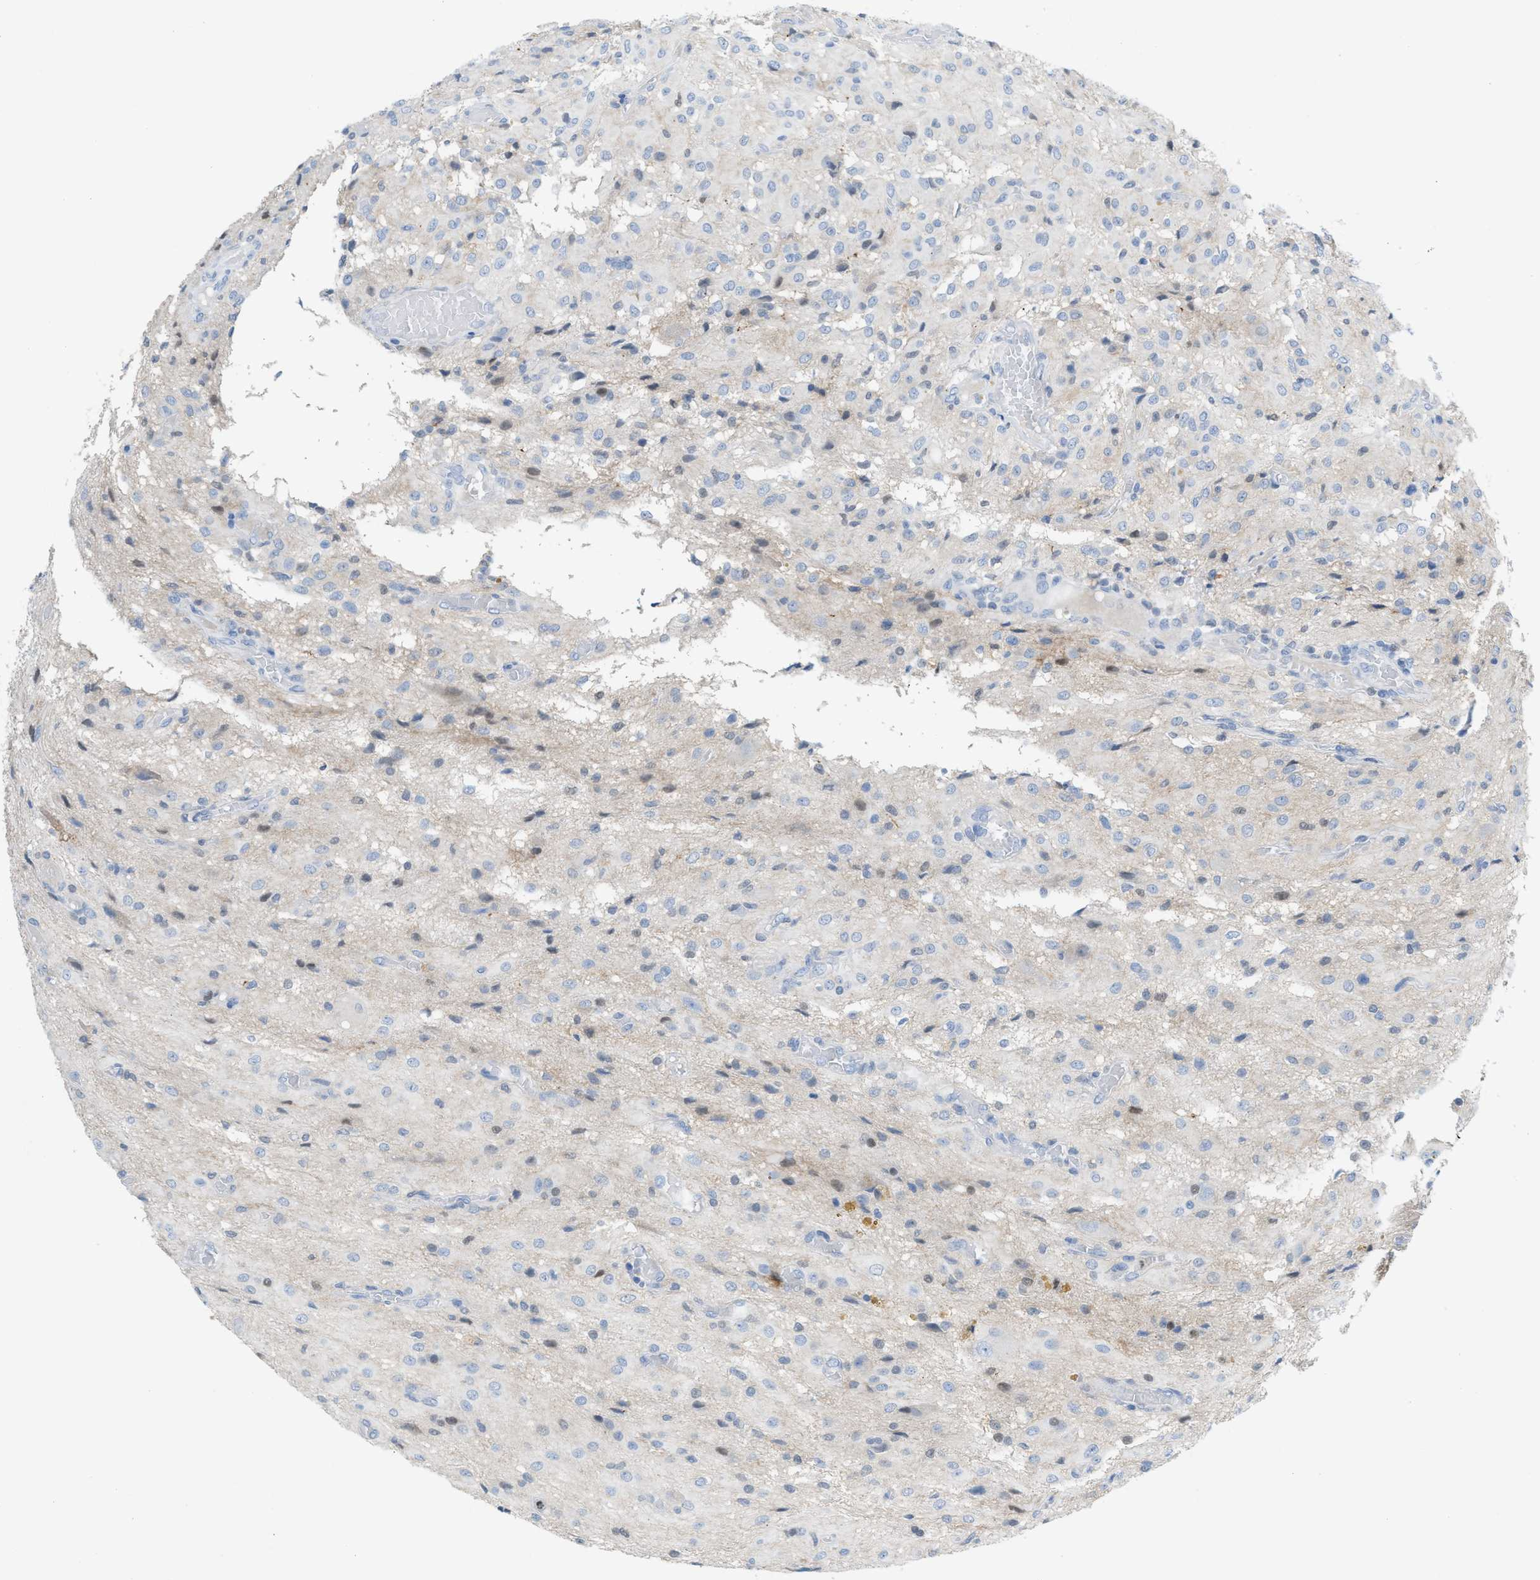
{"staining": {"intensity": "weak", "quantity": "<25%", "location": "nuclear"}, "tissue": "glioma", "cell_type": "Tumor cells", "image_type": "cancer", "snomed": [{"axis": "morphology", "description": "Glioma, malignant, High grade"}, {"axis": "topography", "description": "Brain"}], "caption": "Immunohistochemistry (IHC) photomicrograph of human glioma stained for a protein (brown), which reveals no positivity in tumor cells.", "gene": "PPM1D", "patient": {"sex": "female", "age": 59}}